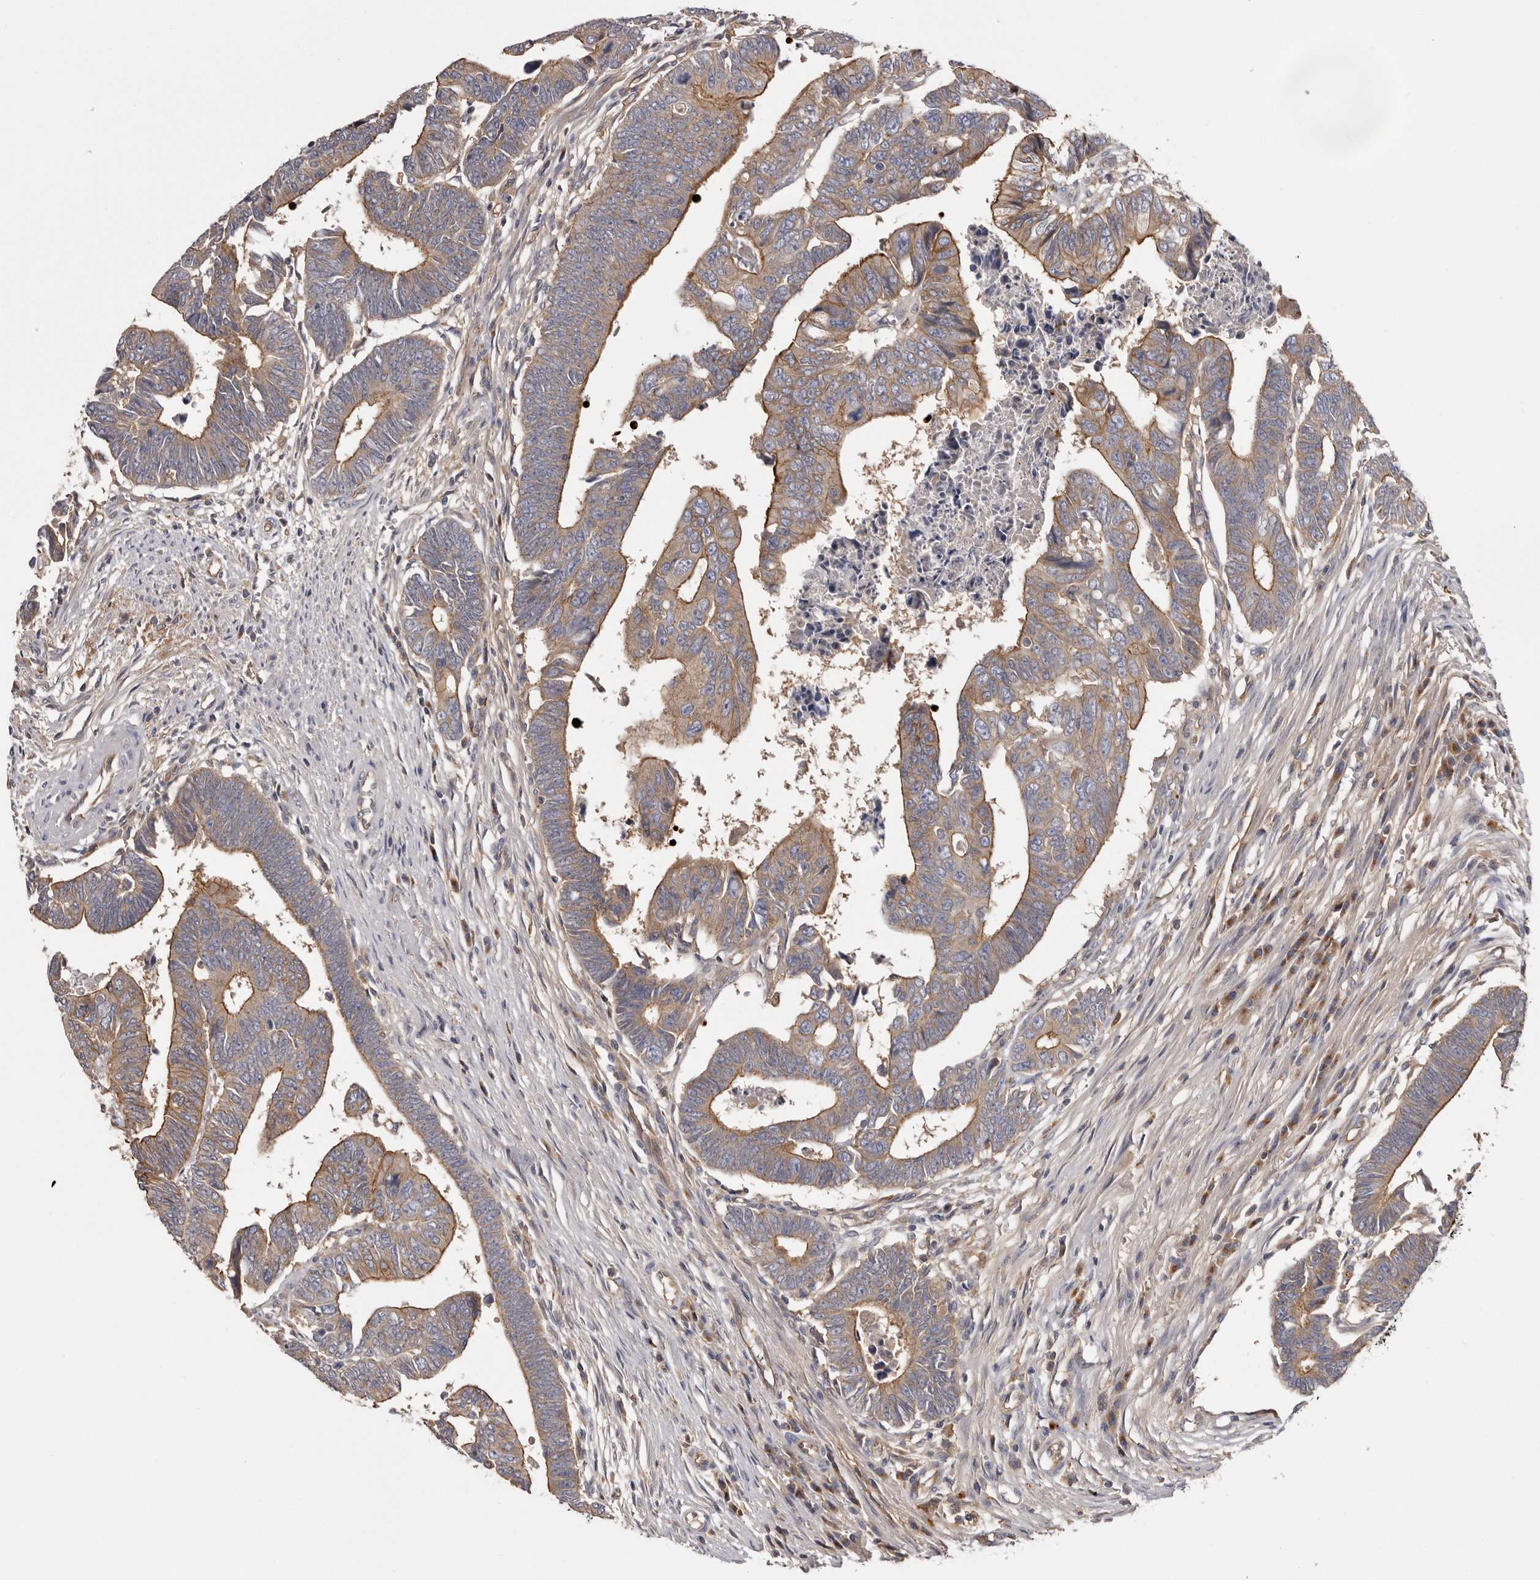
{"staining": {"intensity": "moderate", "quantity": "25%-75%", "location": "cytoplasmic/membranous"}, "tissue": "colorectal cancer", "cell_type": "Tumor cells", "image_type": "cancer", "snomed": [{"axis": "morphology", "description": "Adenocarcinoma, NOS"}, {"axis": "topography", "description": "Rectum"}], "caption": "This image demonstrates IHC staining of colorectal cancer, with medium moderate cytoplasmic/membranous positivity in approximately 25%-75% of tumor cells.", "gene": "INKA2", "patient": {"sex": "female", "age": 65}}